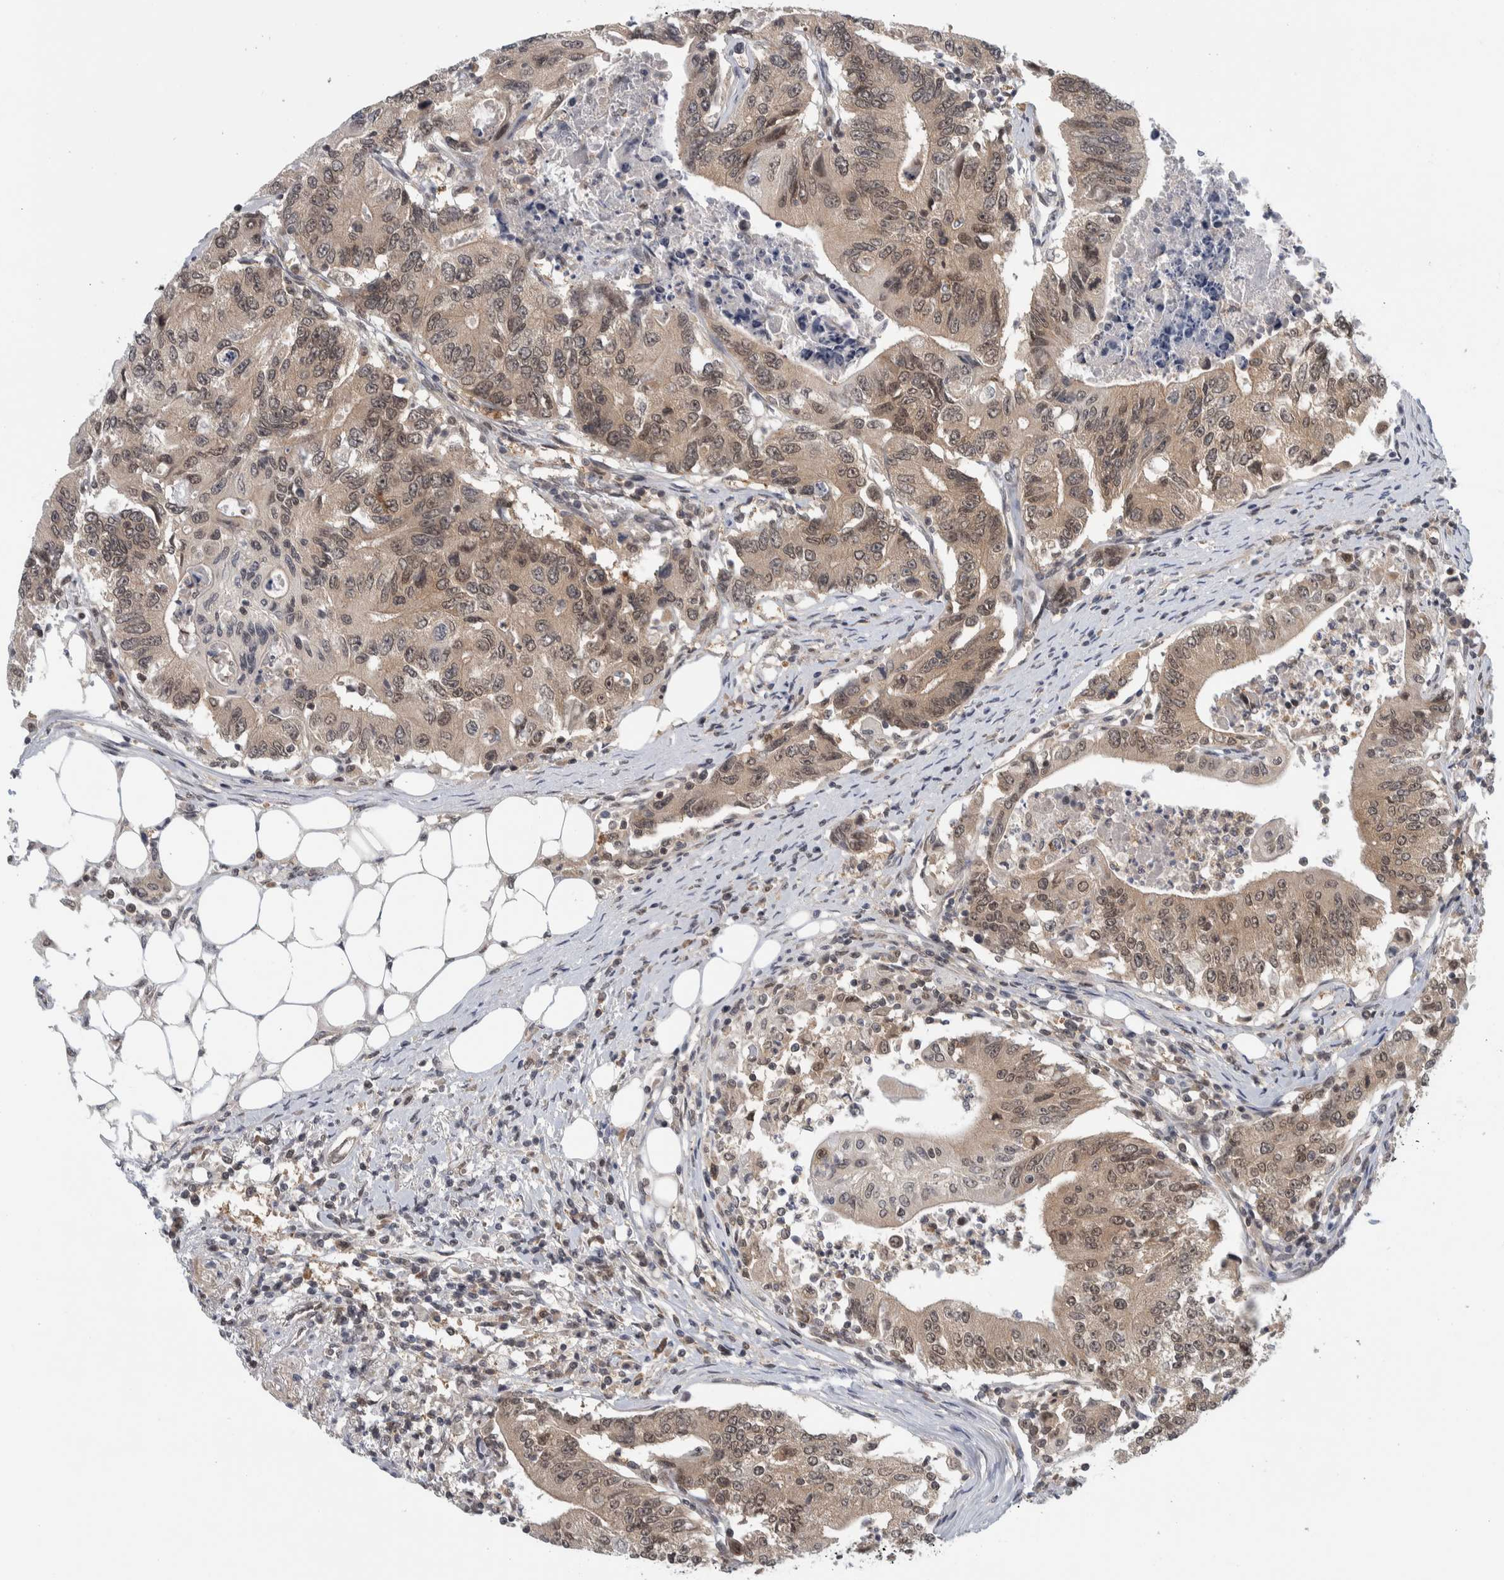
{"staining": {"intensity": "weak", "quantity": ">75%", "location": "cytoplasmic/membranous"}, "tissue": "colorectal cancer", "cell_type": "Tumor cells", "image_type": "cancer", "snomed": [{"axis": "morphology", "description": "Adenocarcinoma, NOS"}, {"axis": "topography", "description": "Colon"}], "caption": "Brown immunohistochemical staining in colorectal cancer displays weak cytoplasmic/membranous expression in about >75% of tumor cells. The protein is stained brown, and the nuclei are stained in blue (DAB (3,3'-diaminobenzidine) IHC with brightfield microscopy, high magnification).", "gene": "CCDC43", "patient": {"sex": "female", "age": 77}}